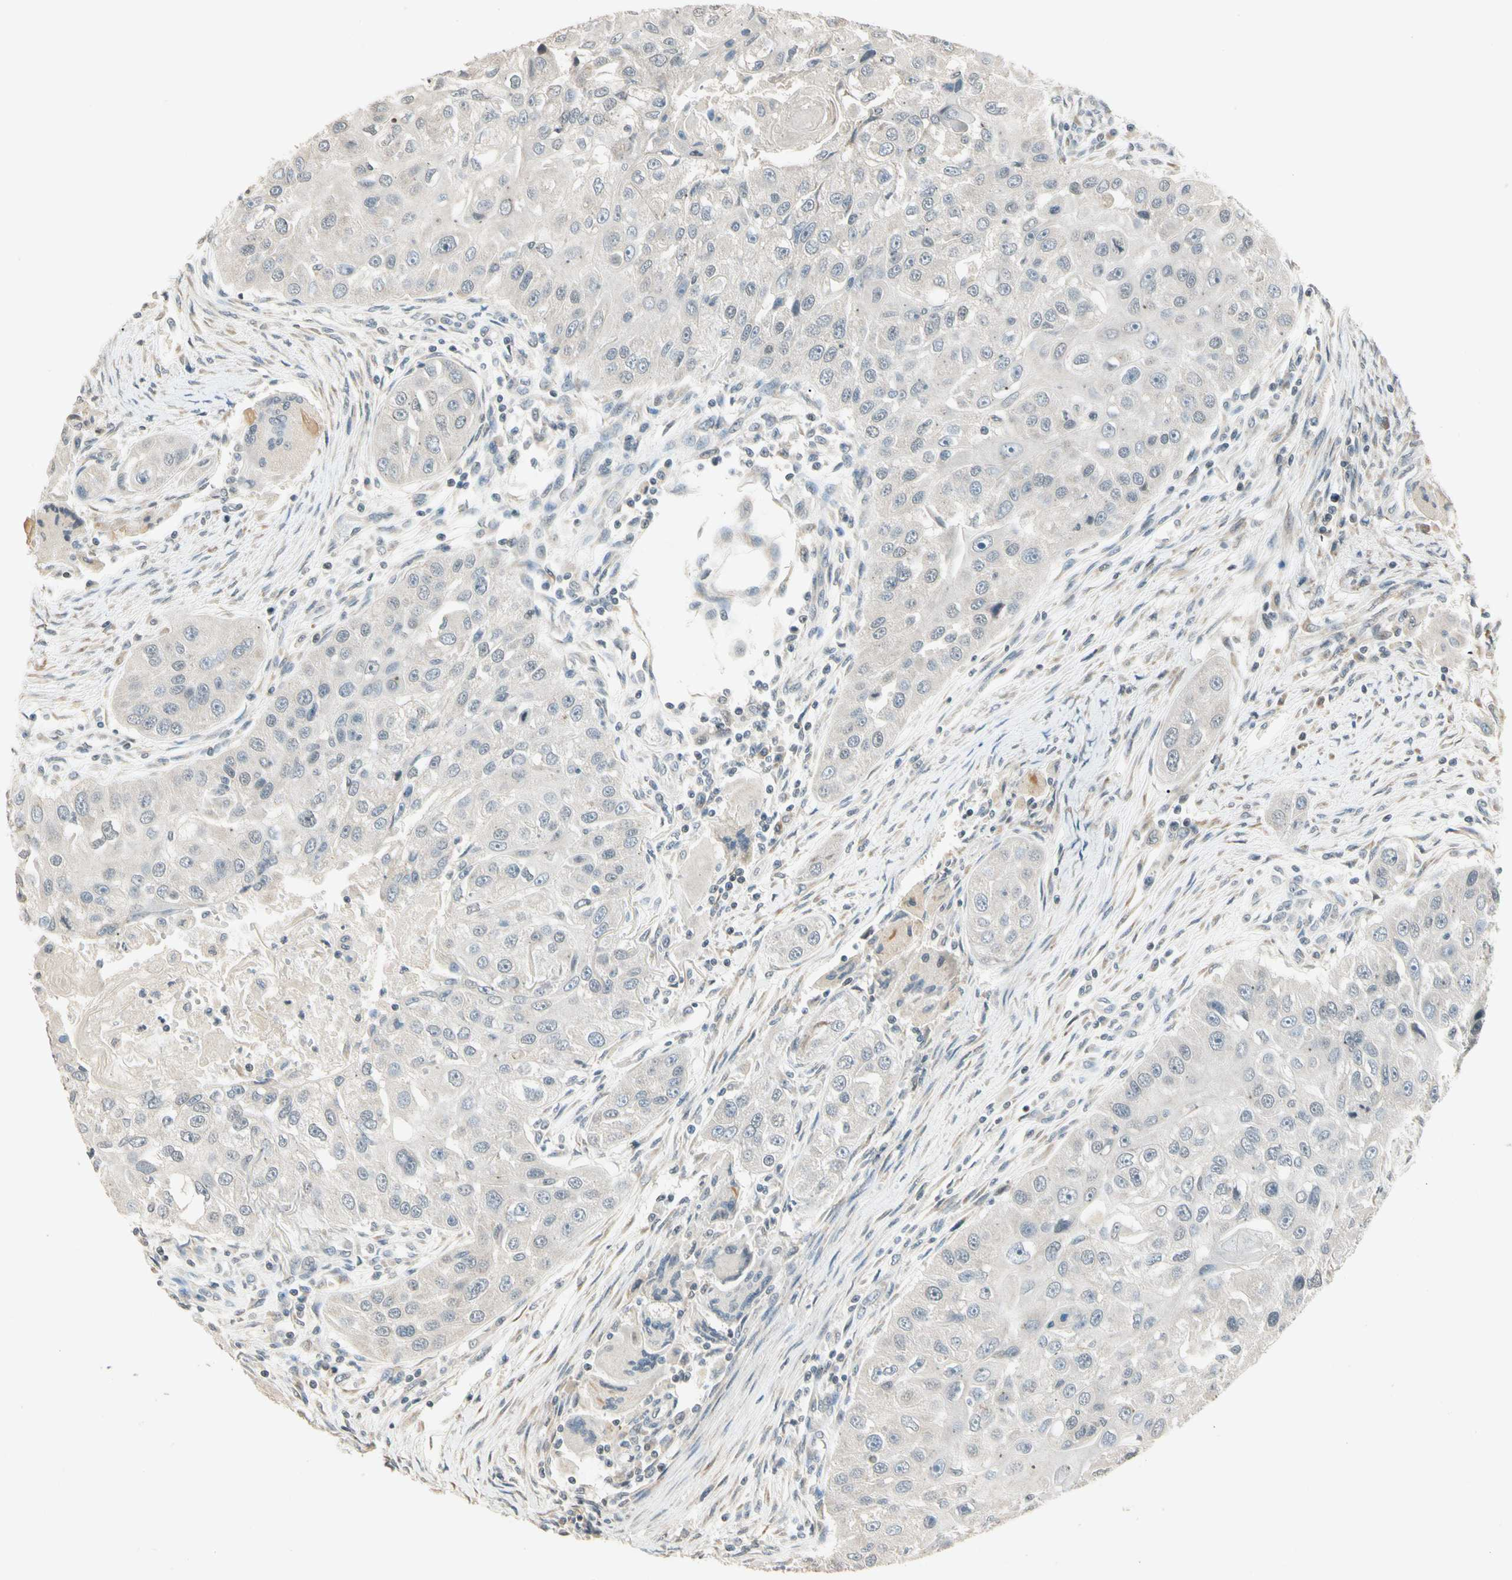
{"staining": {"intensity": "negative", "quantity": "none", "location": "none"}, "tissue": "head and neck cancer", "cell_type": "Tumor cells", "image_type": "cancer", "snomed": [{"axis": "morphology", "description": "Normal tissue, NOS"}, {"axis": "morphology", "description": "Squamous cell carcinoma, NOS"}, {"axis": "topography", "description": "Skeletal muscle"}, {"axis": "topography", "description": "Head-Neck"}], "caption": "This is an IHC micrograph of human head and neck cancer (squamous cell carcinoma). There is no staining in tumor cells.", "gene": "ZBTB4", "patient": {"sex": "male", "age": 51}}